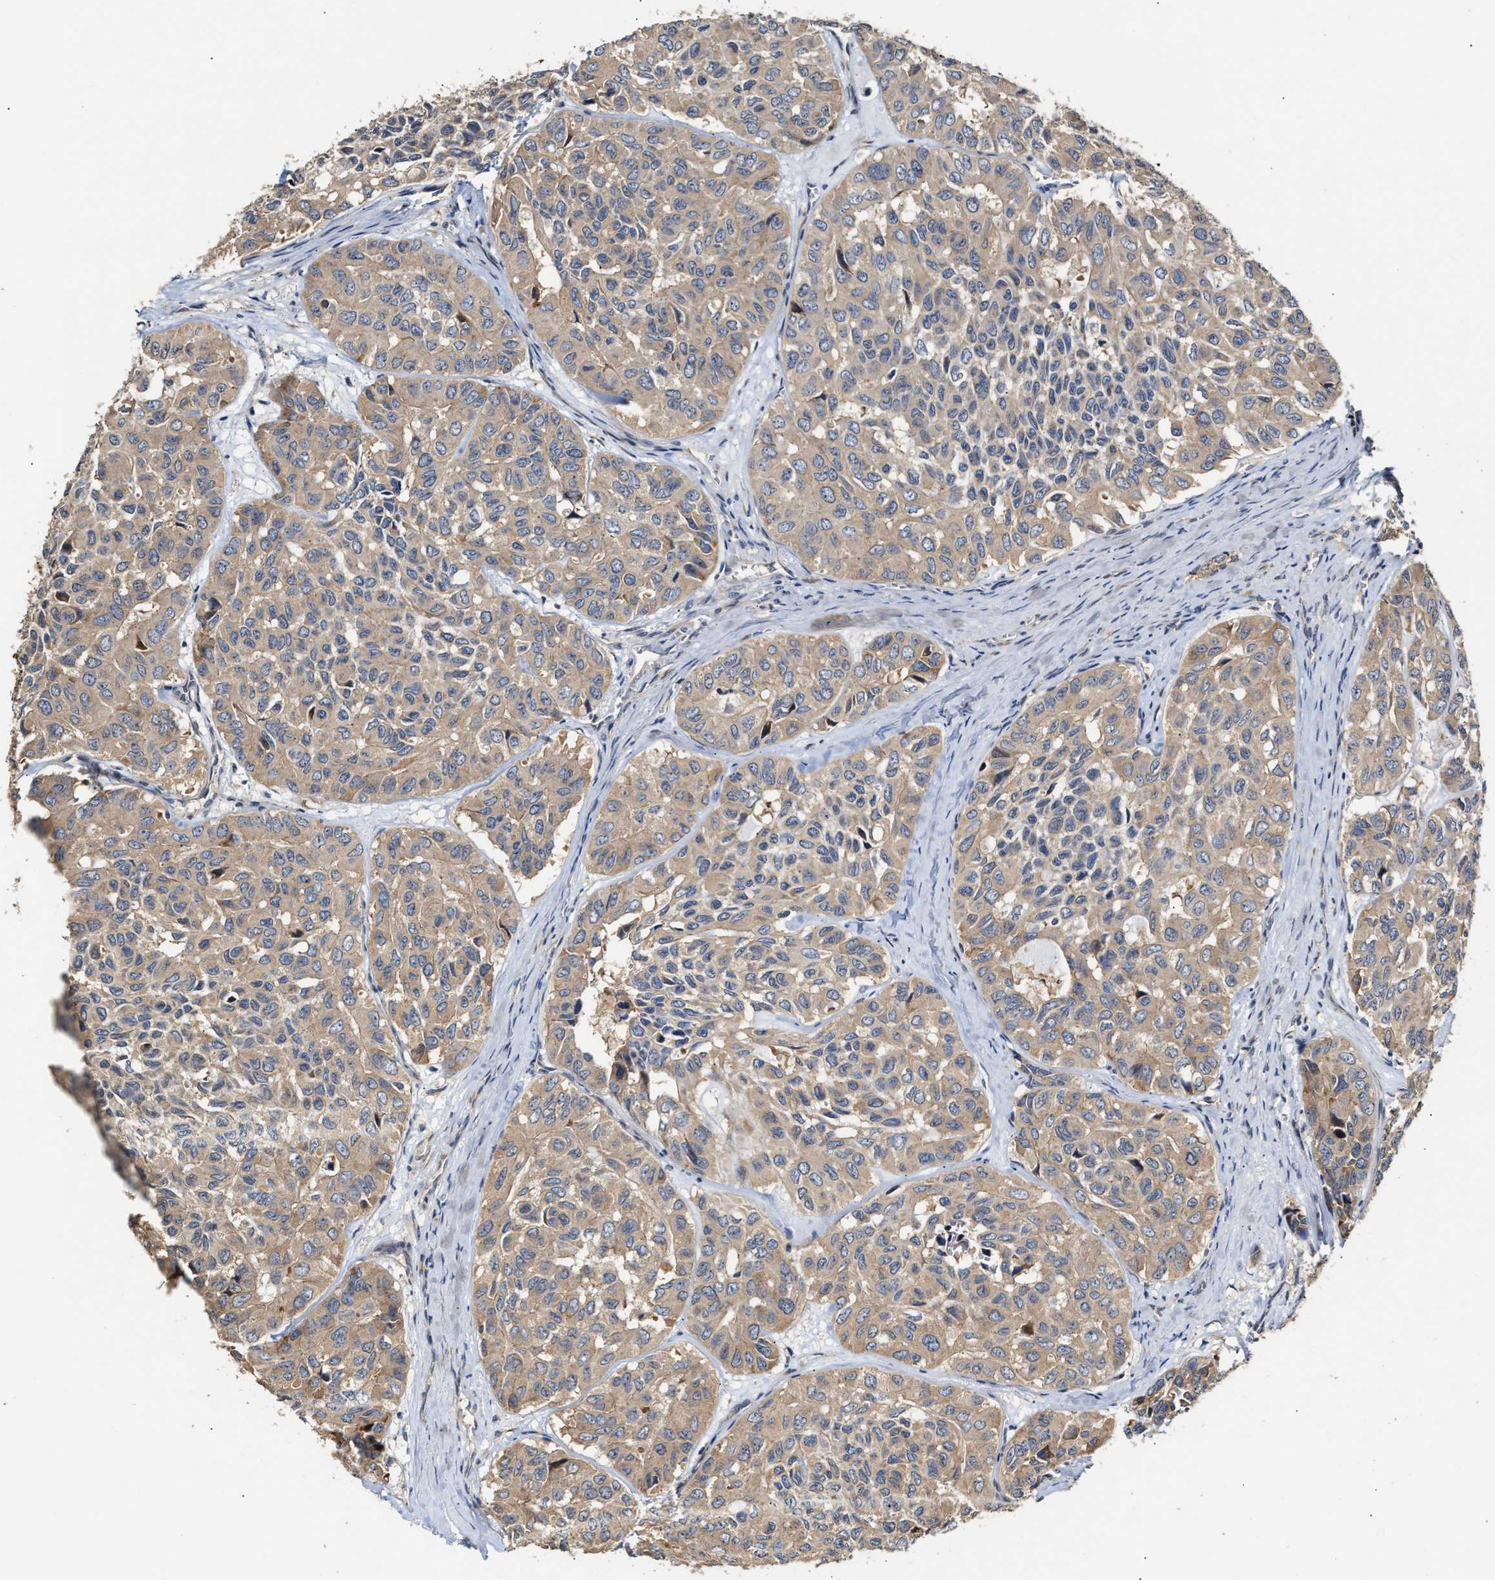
{"staining": {"intensity": "moderate", "quantity": ">75%", "location": "cytoplasmic/membranous"}, "tissue": "head and neck cancer", "cell_type": "Tumor cells", "image_type": "cancer", "snomed": [{"axis": "morphology", "description": "Adenocarcinoma, NOS"}, {"axis": "topography", "description": "Salivary gland, NOS"}, {"axis": "topography", "description": "Head-Neck"}], "caption": "Adenocarcinoma (head and neck) tissue displays moderate cytoplasmic/membranous positivity in about >75% of tumor cells, visualized by immunohistochemistry.", "gene": "CLIP2", "patient": {"sex": "female", "age": 76}}